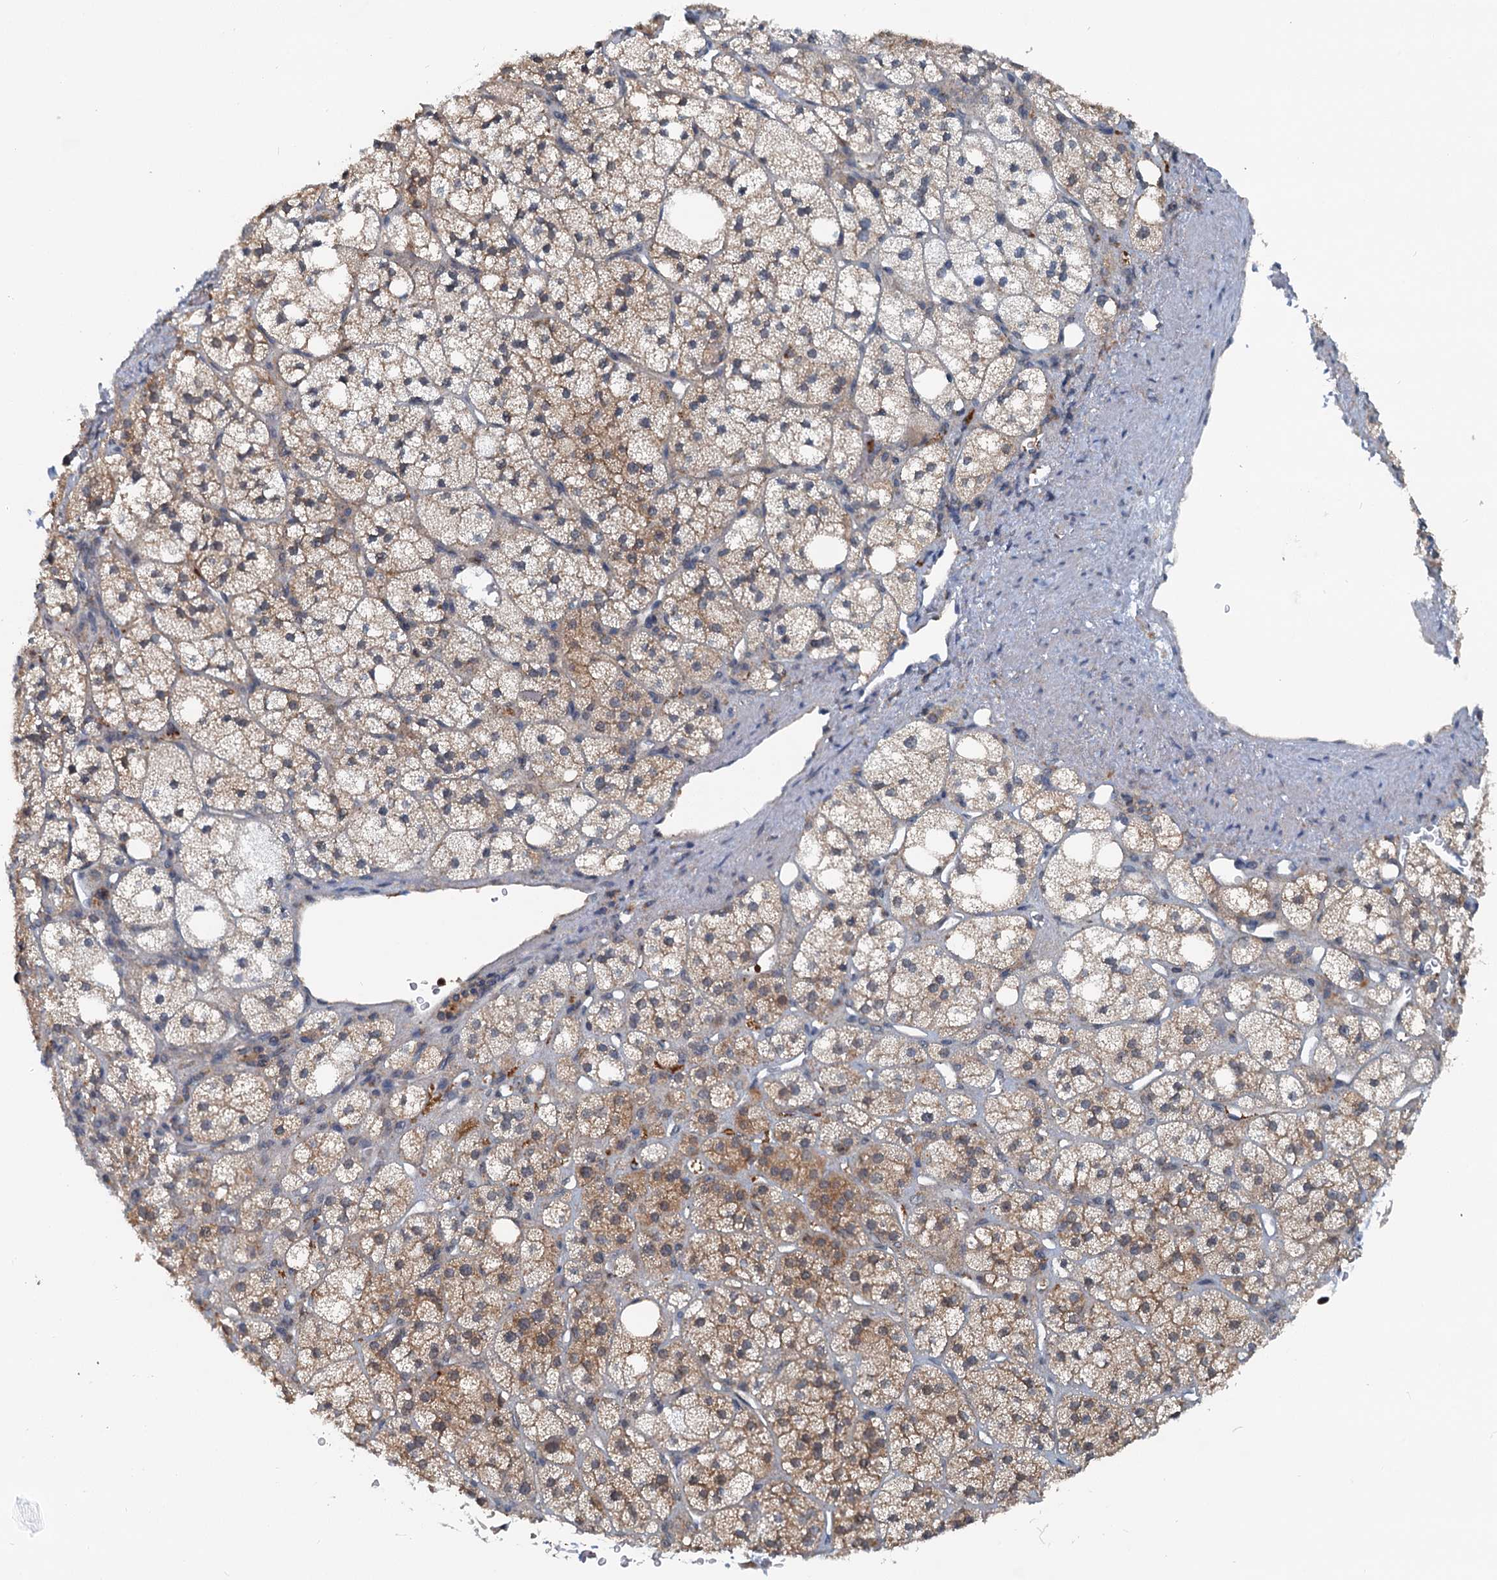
{"staining": {"intensity": "moderate", "quantity": ">75%", "location": "cytoplasmic/membranous"}, "tissue": "adrenal gland", "cell_type": "Glandular cells", "image_type": "normal", "snomed": [{"axis": "morphology", "description": "Normal tissue, NOS"}, {"axis": "topography", "description": "Adrenal gland"}], "caption": "Immunohistochemistry (DAB) staining of unremarkable adrenal gland exhibits moderate cytoplasmic/membranous protein positivity in approximately >75% of glandular cells. (IHC, brightfield microscopy, high magnification).", "gene": "GCLM", "patient": {"sex": "male", "age": 61}}